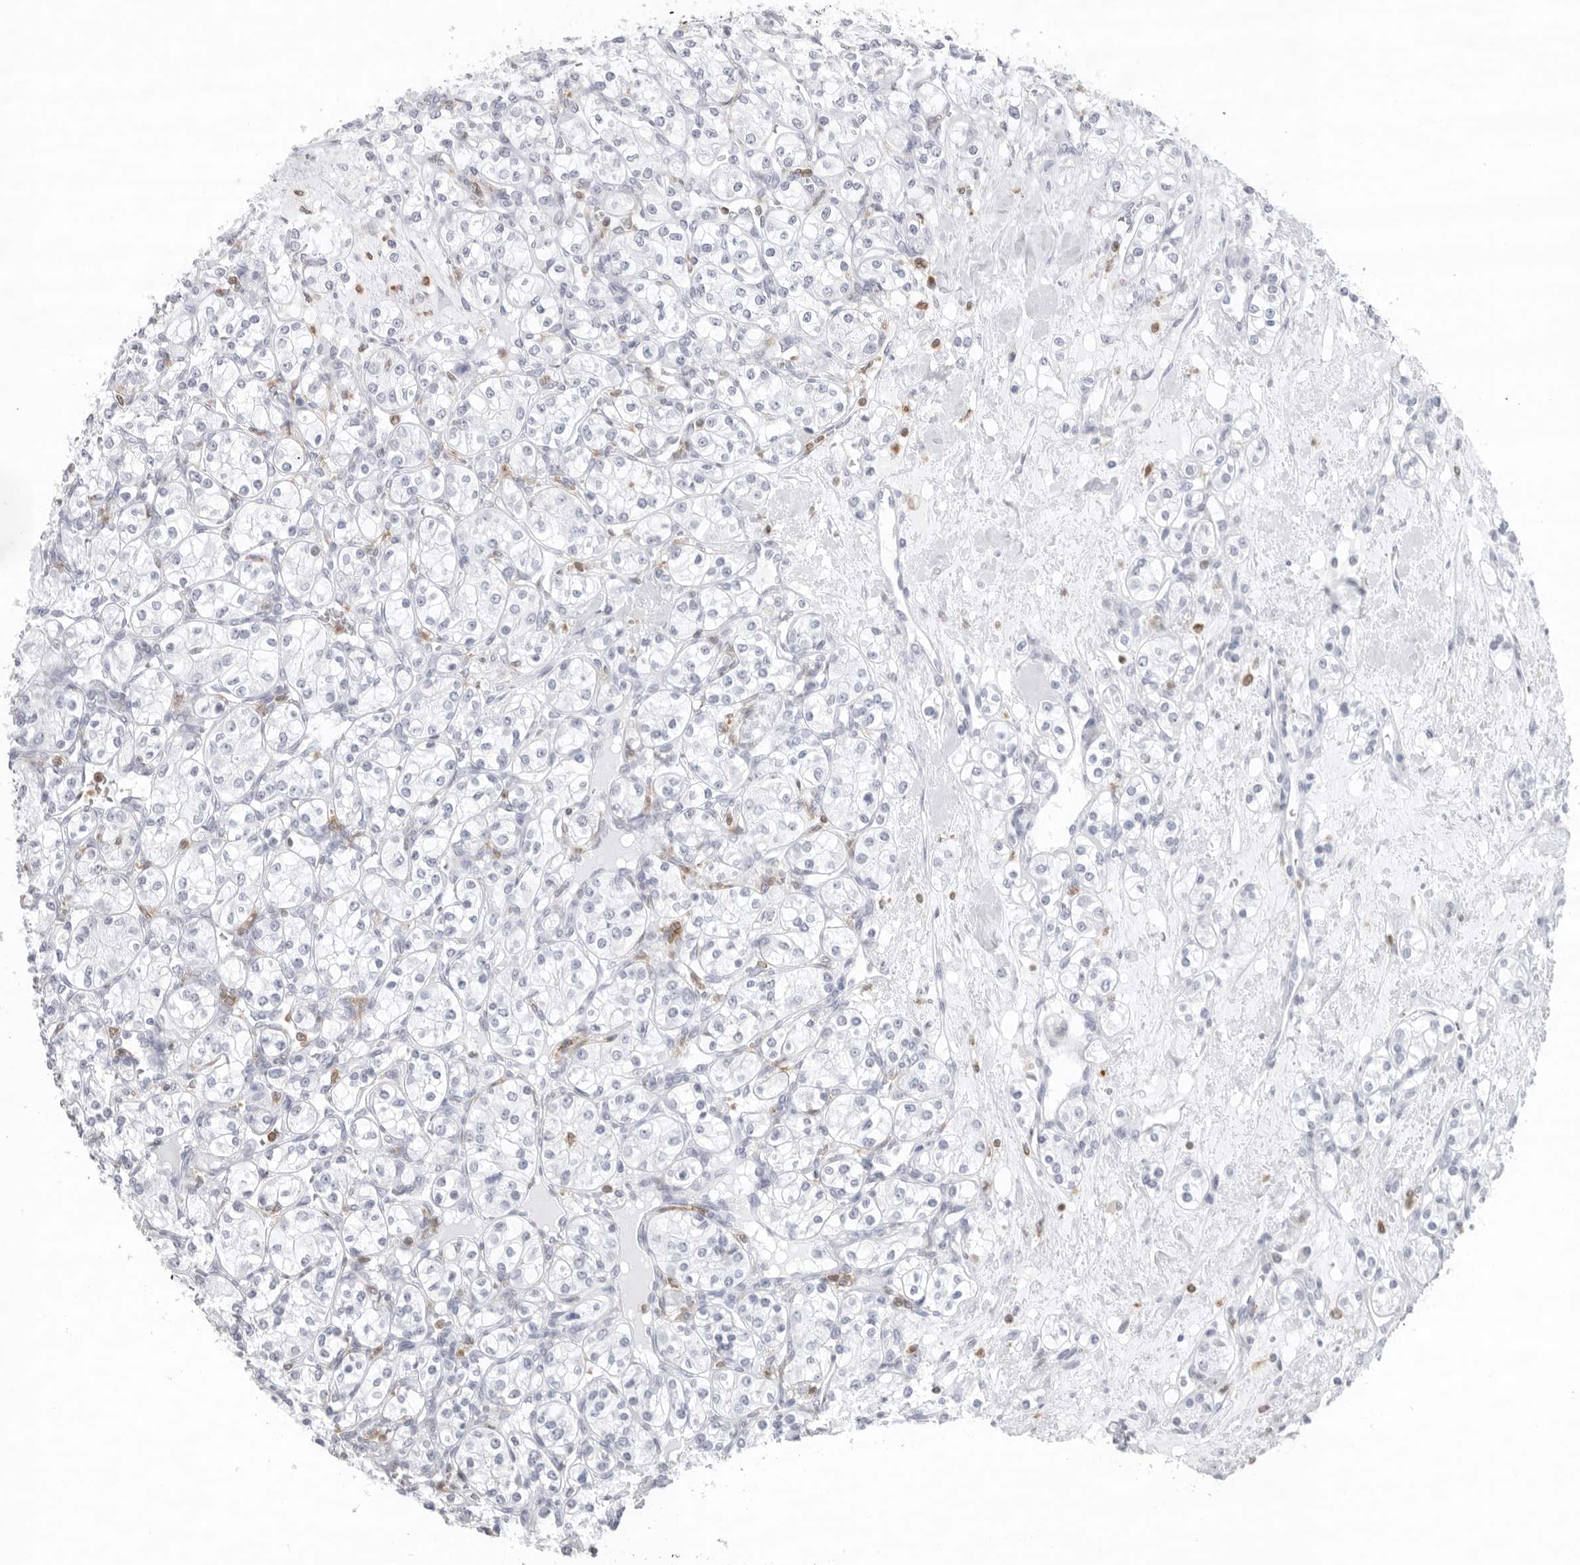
{"staining": {"intensity": "negative", "quantity": "none", "location": "none"}, "tissue": "renal cancer", "cell_type": "Tumor cells", "image_type": "cancer", "snomed": [{"axis": "morphology", "description": "Adenocarcinoma, NOS"}, {"axis": "topography", "description": "Kidney"}], "caption": "Protein analysis of renal cancer (adenocarcinoma) shows no significant expression in tumor cells. The staining is performed using DAB brown chromogen with nuclei counter-stained in using hematoxylin.", "gene": "FMNL1", "patient": {"sex": "male", "age": 77}}